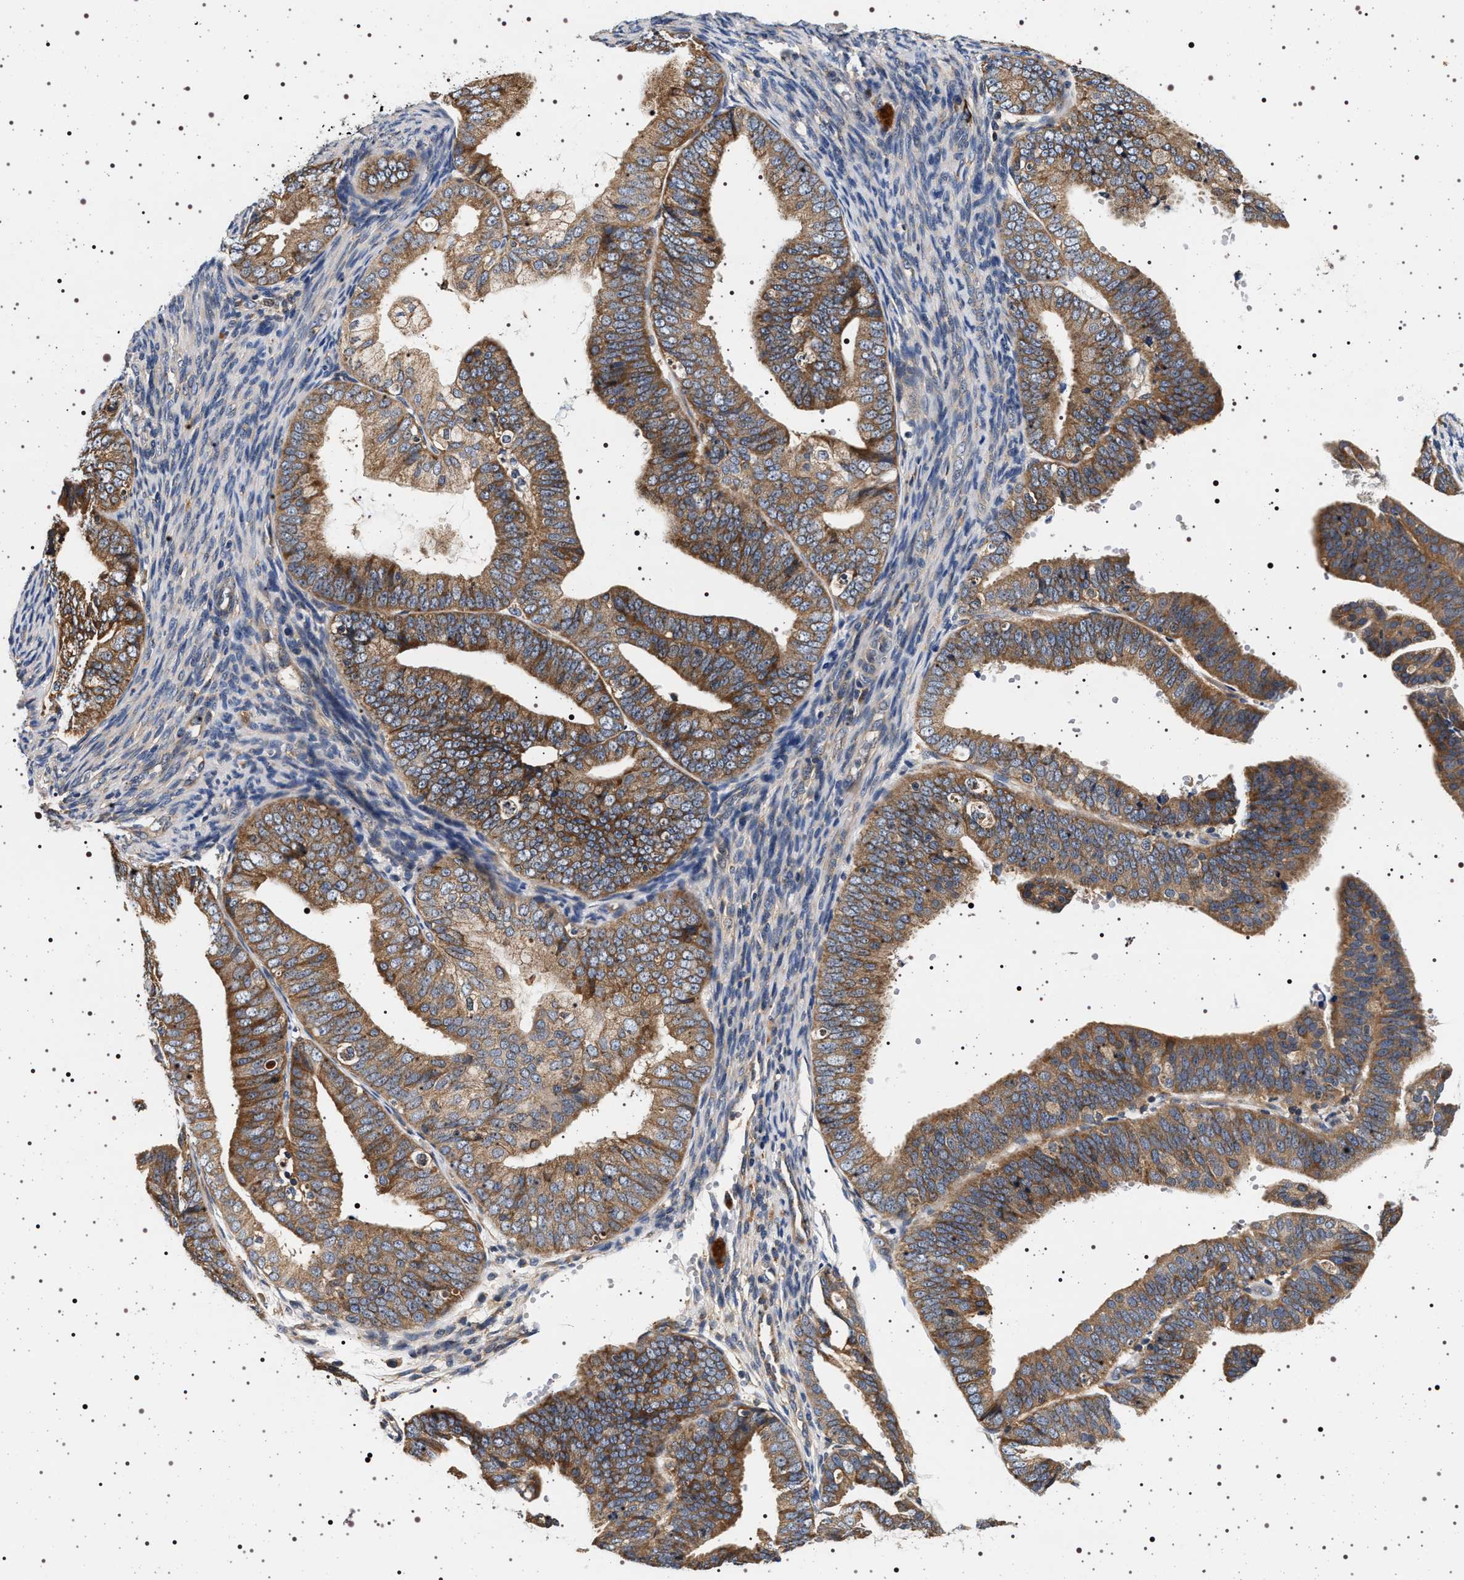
{"staining": {"intensity": "moderate", "quantity": ">75%", "location": "cytoplasmic/membranous"}, "tissue": "endometrial cancer", "cell_type": "Tumor cells", "image_type": "cancer", "snomed": [{"axis": "morphology", "description": "Adenocarcinoma, NOS"}, {"axis": "topography", "description": "Endometrium"}], "caption": "There is medium levels of moderate cytoplasmic/membranous positivity in tumor cells of endometrial cancer, as demonstrated by immunohistochemical staining (brown color).", "gene": "DCBLD2", "patient": {"sex": "female", "age": 63}}